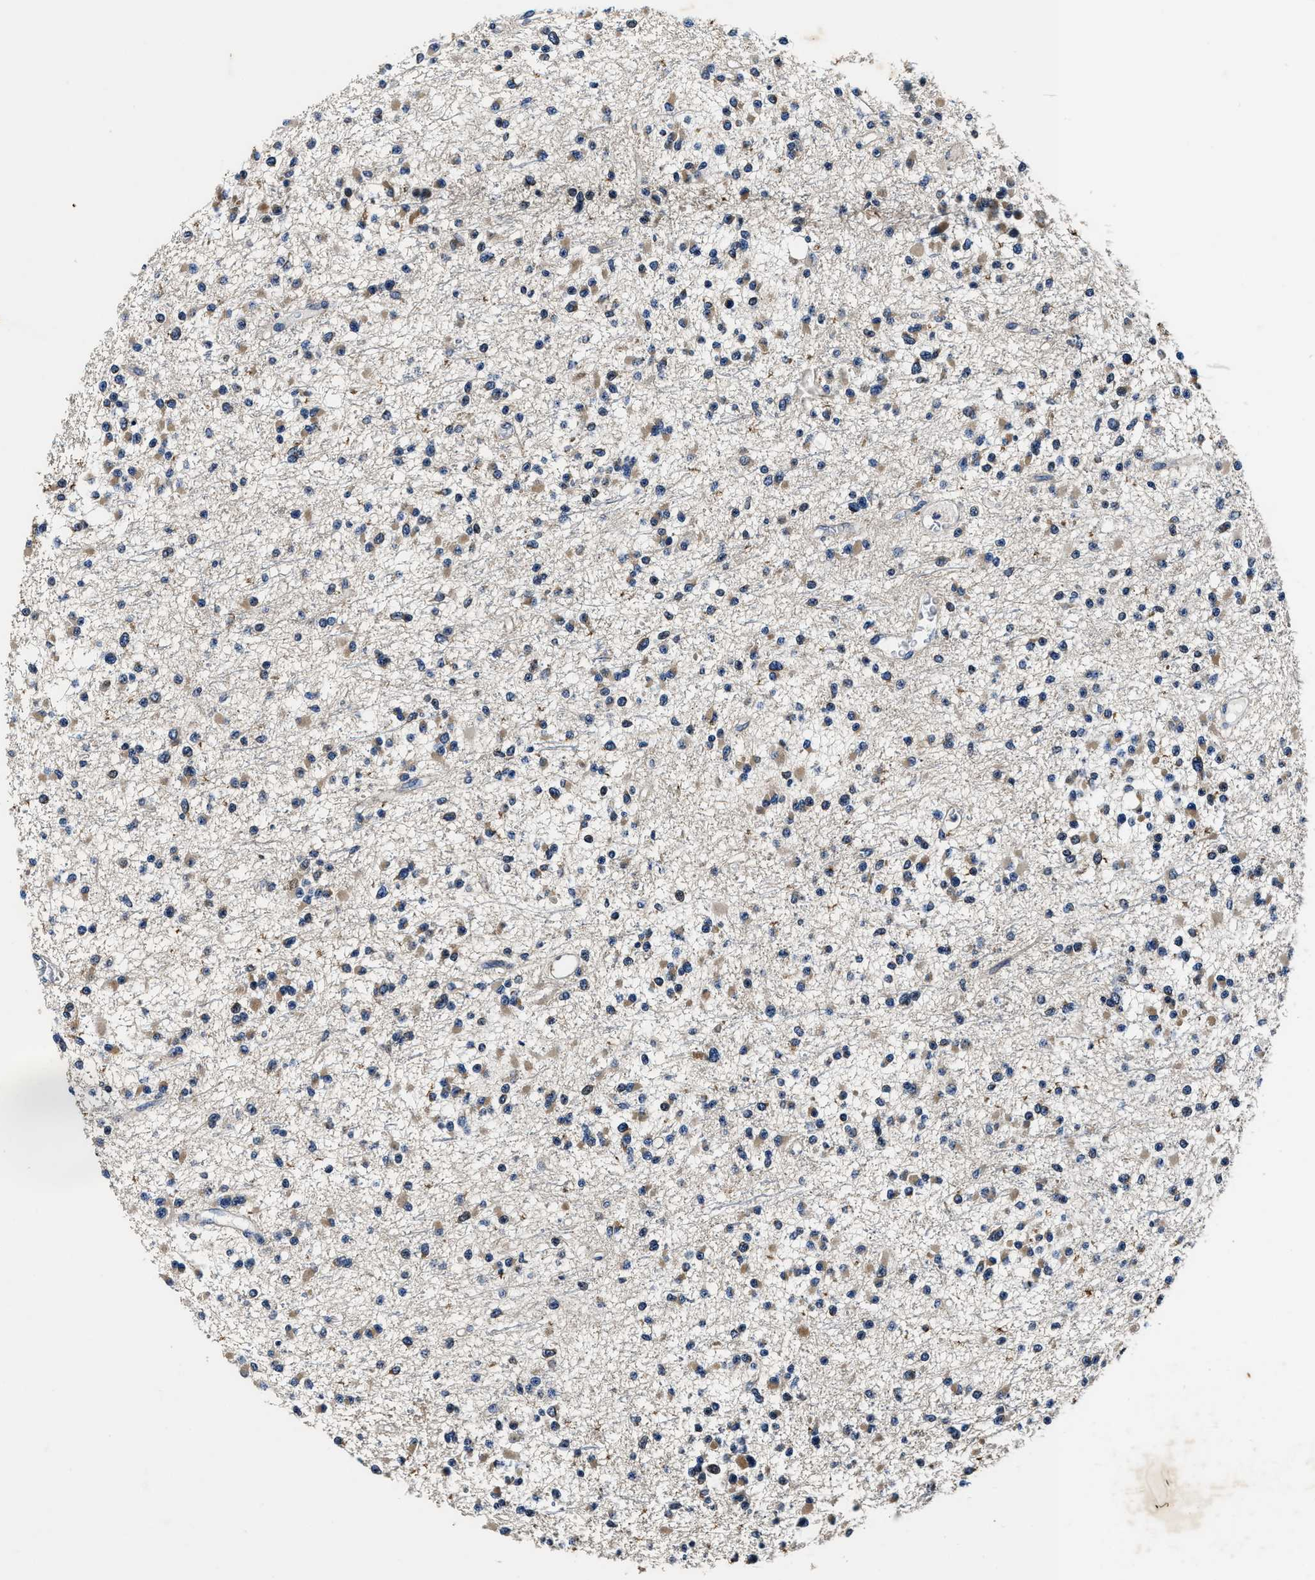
{"staining": {"intensity": "weak", "quantity": "25%-75%", "location": "cytoplasmic/membranous"}, "tissue": "glioma", "cell_type": "Tumor cells", "image_type": "cancer", "snomed": [{"axis": "morphology", "description": "Glioma, malignant, Low grade"}, {"axis": "topography", "description": "Brain"}], "caption": "Immunohistochemistry (DAB (3,3'-diaminobenzidine)) staining of human glioma reveals weak cytoplasmic/membranous protein positivity in about 25%-75% of tumor cells.", "gene": "PI4KB", "patient": {"sex": "female", "age": 22}}